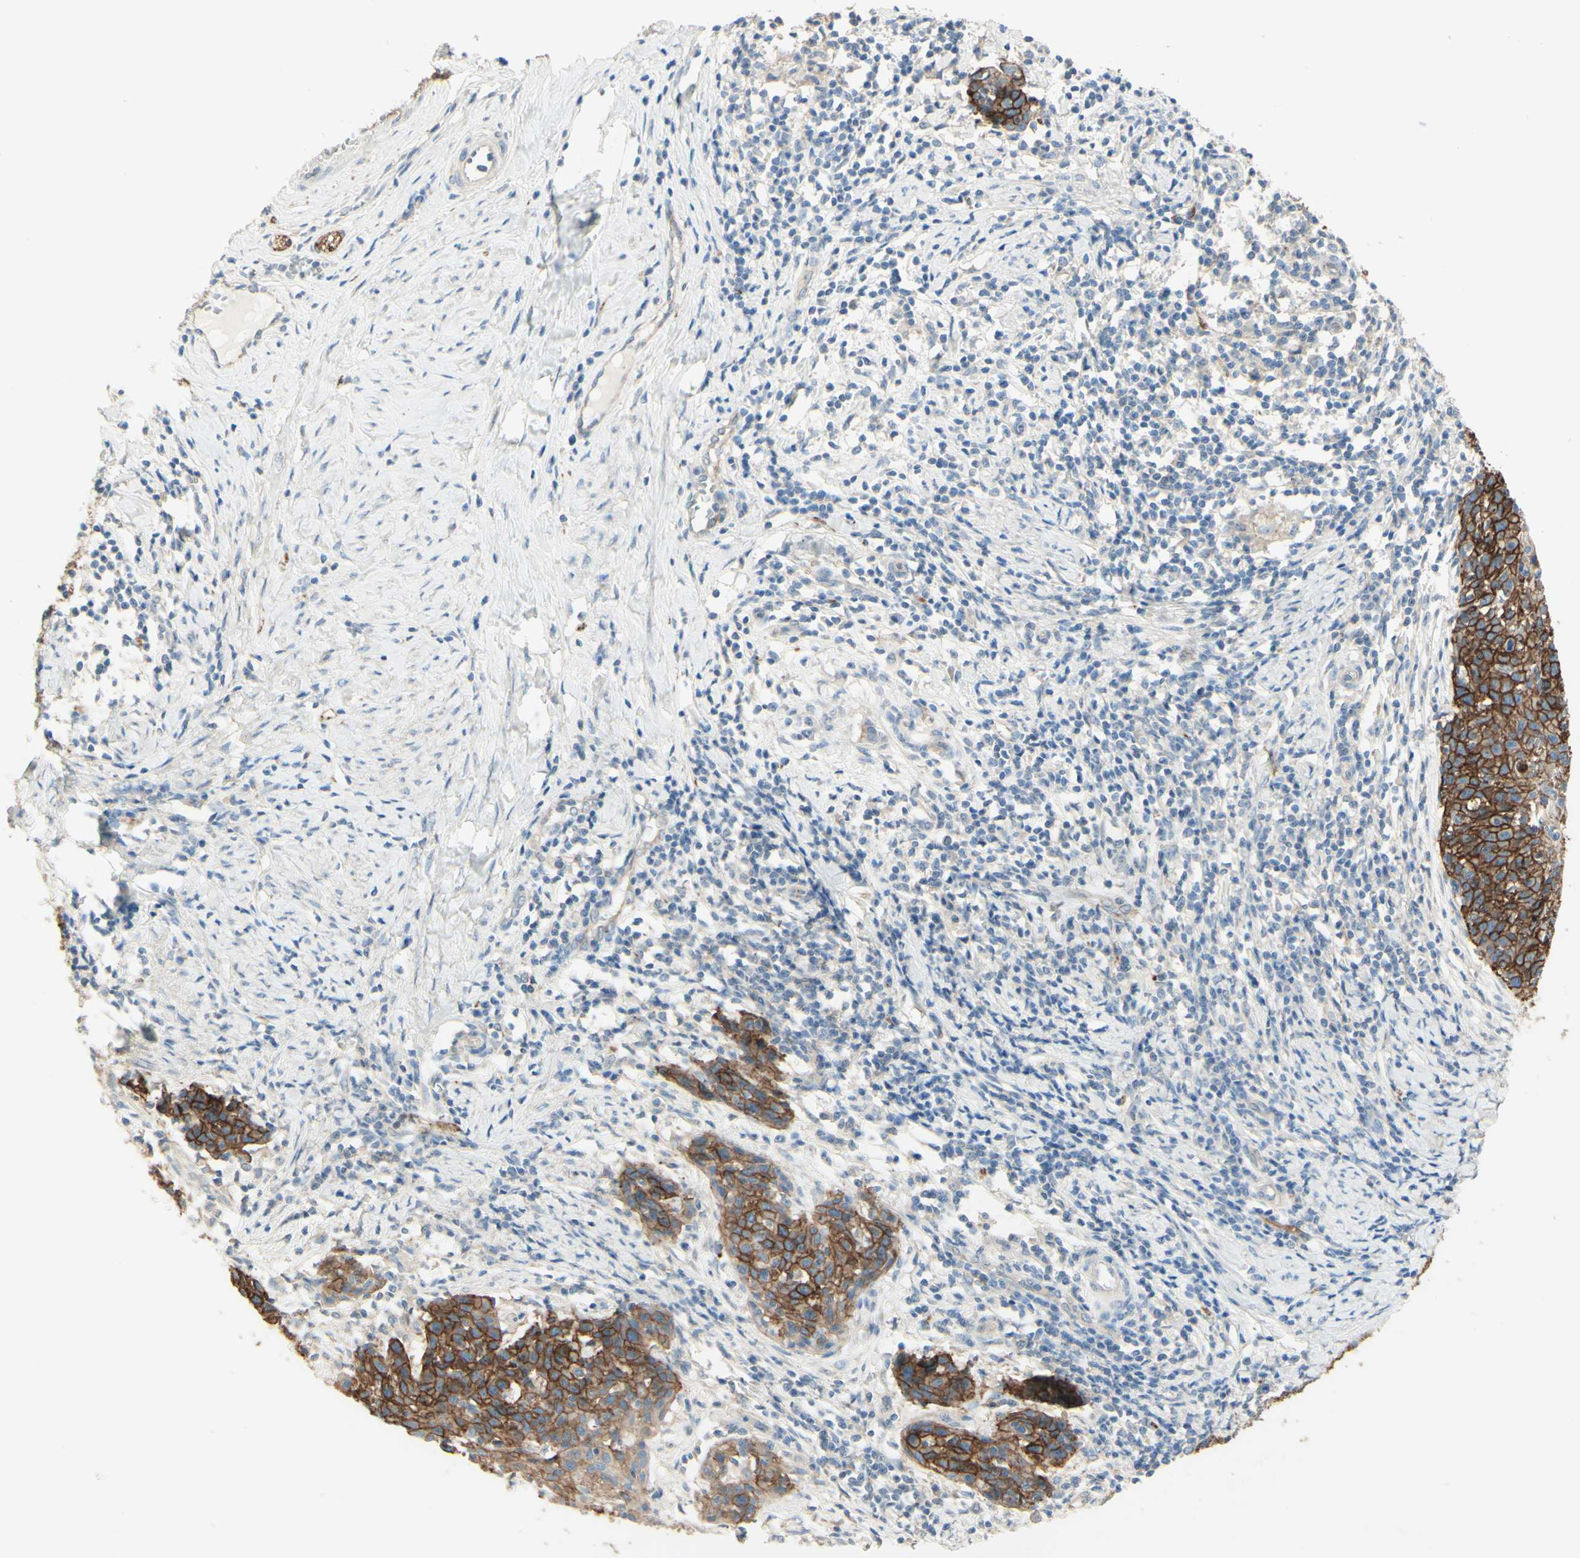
{"staining": {"intensity": "strong", "quantity": ">75%", "location": "cytoplasmic/membranous"}, "tissue": "cervical cancer", "cell_type": "Tumor cells", "image_type": "cancer", "snomed": [{"axis": "morphology", "description": "Squamous cell carcinoma, NOS"}, {"axis": "topography", "description": "Cervix"}], "caption": "Cervical cancer (squamous cell carcinoma) stained for a protein (brown) demonstrates strong cytoplasmic/membranous positive staining in about >75% of tumor cells.", "gene": "RNF149", "patient": {"sex": "female", "age": 38}}